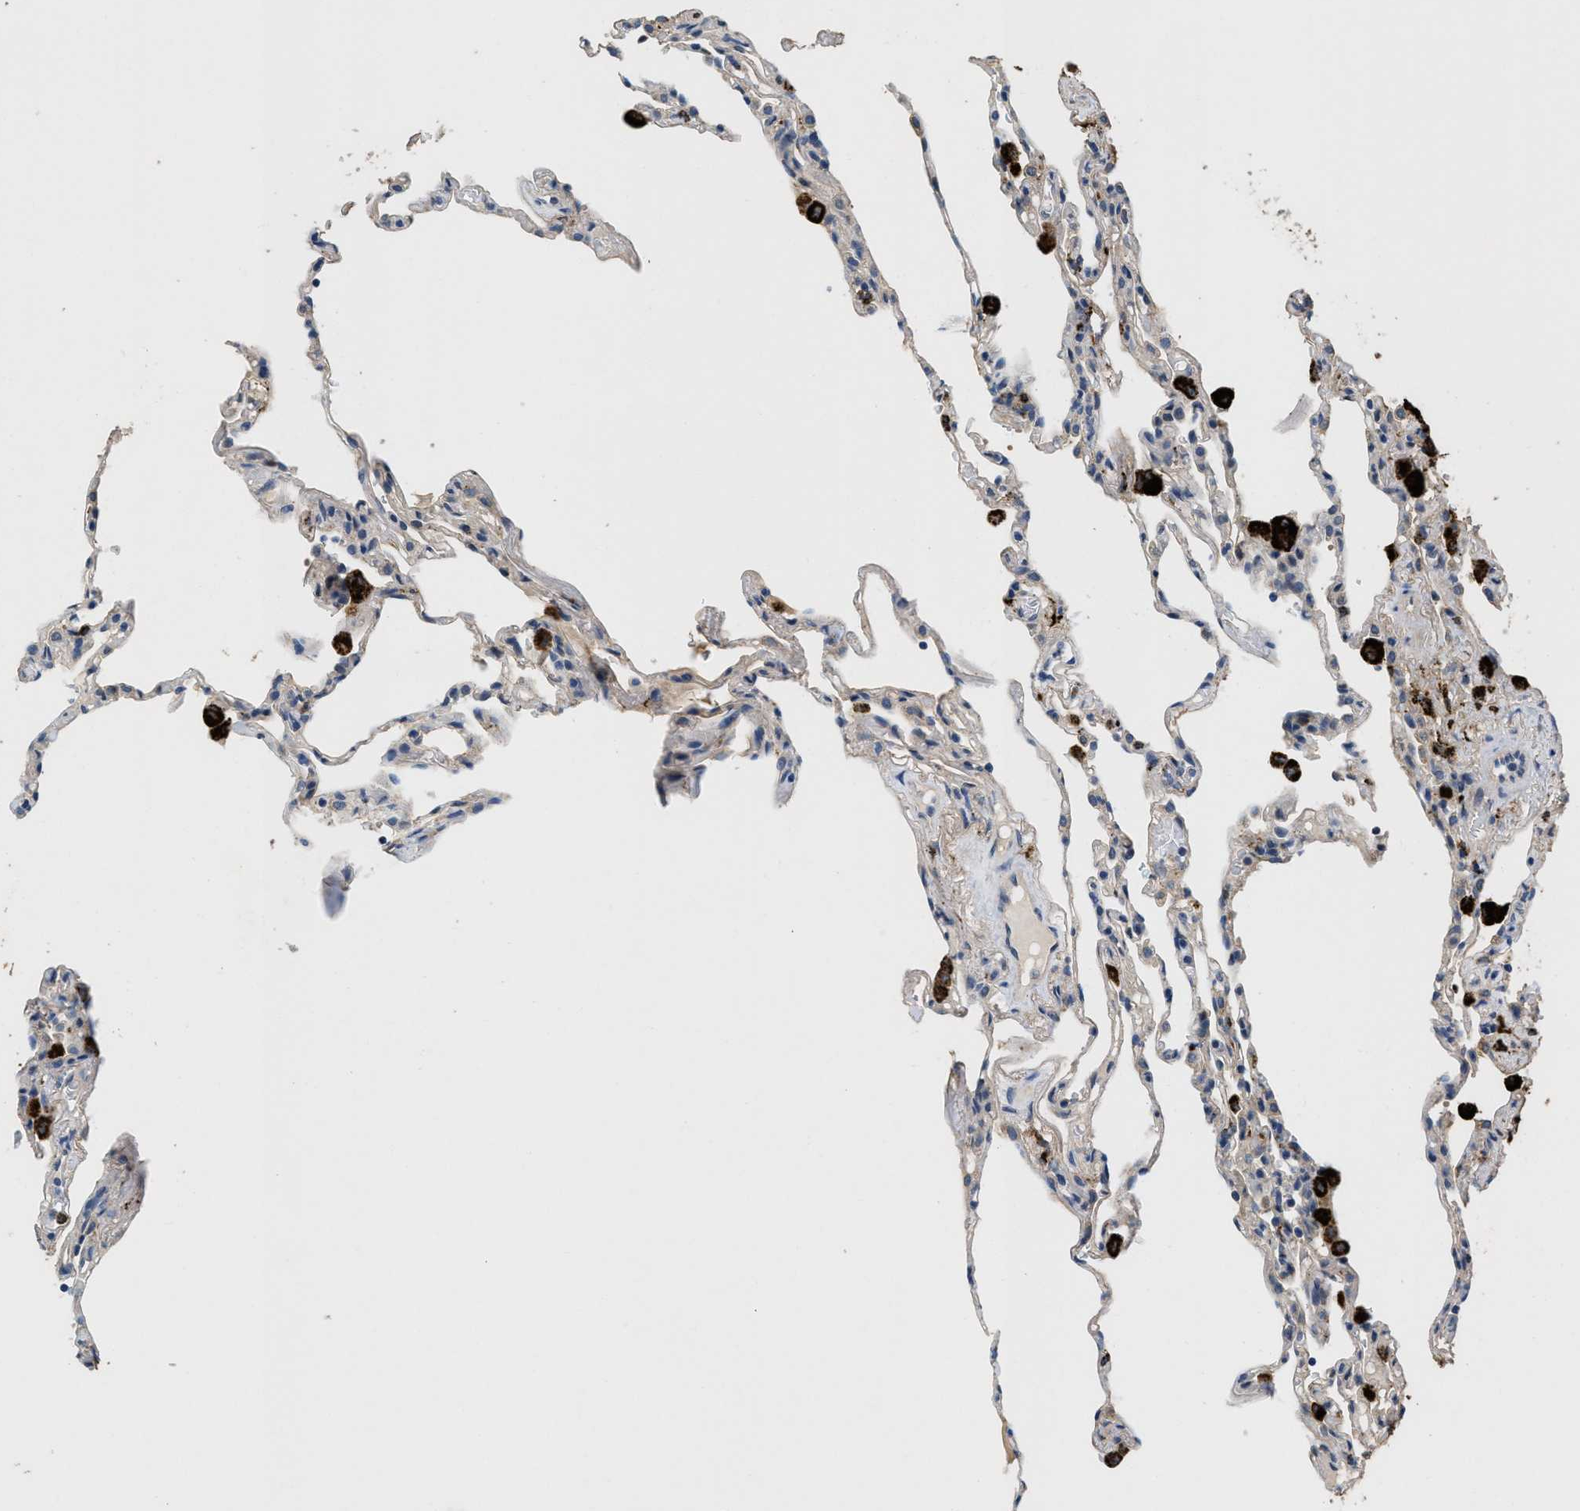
{"staining": {"intensity": "weak", "quantity": "<25%", "location": "cytoplasmic/membranous"}, "tissue": "lung", "cell_type": "Alveolar cells", "image_type": "normal", "snomed": [{"axis": "morphology", "description": "Normal tissue, NOS"}, {"axis": "topography", "description": "Lung"}], "caption": "Immunohistochemistry histopathology image of benign lung stained for a protein (brown), which shows no positivity in alveolar cells.", "gene": "BMPR2", "patient": {"sex": "male", "age": 59}}